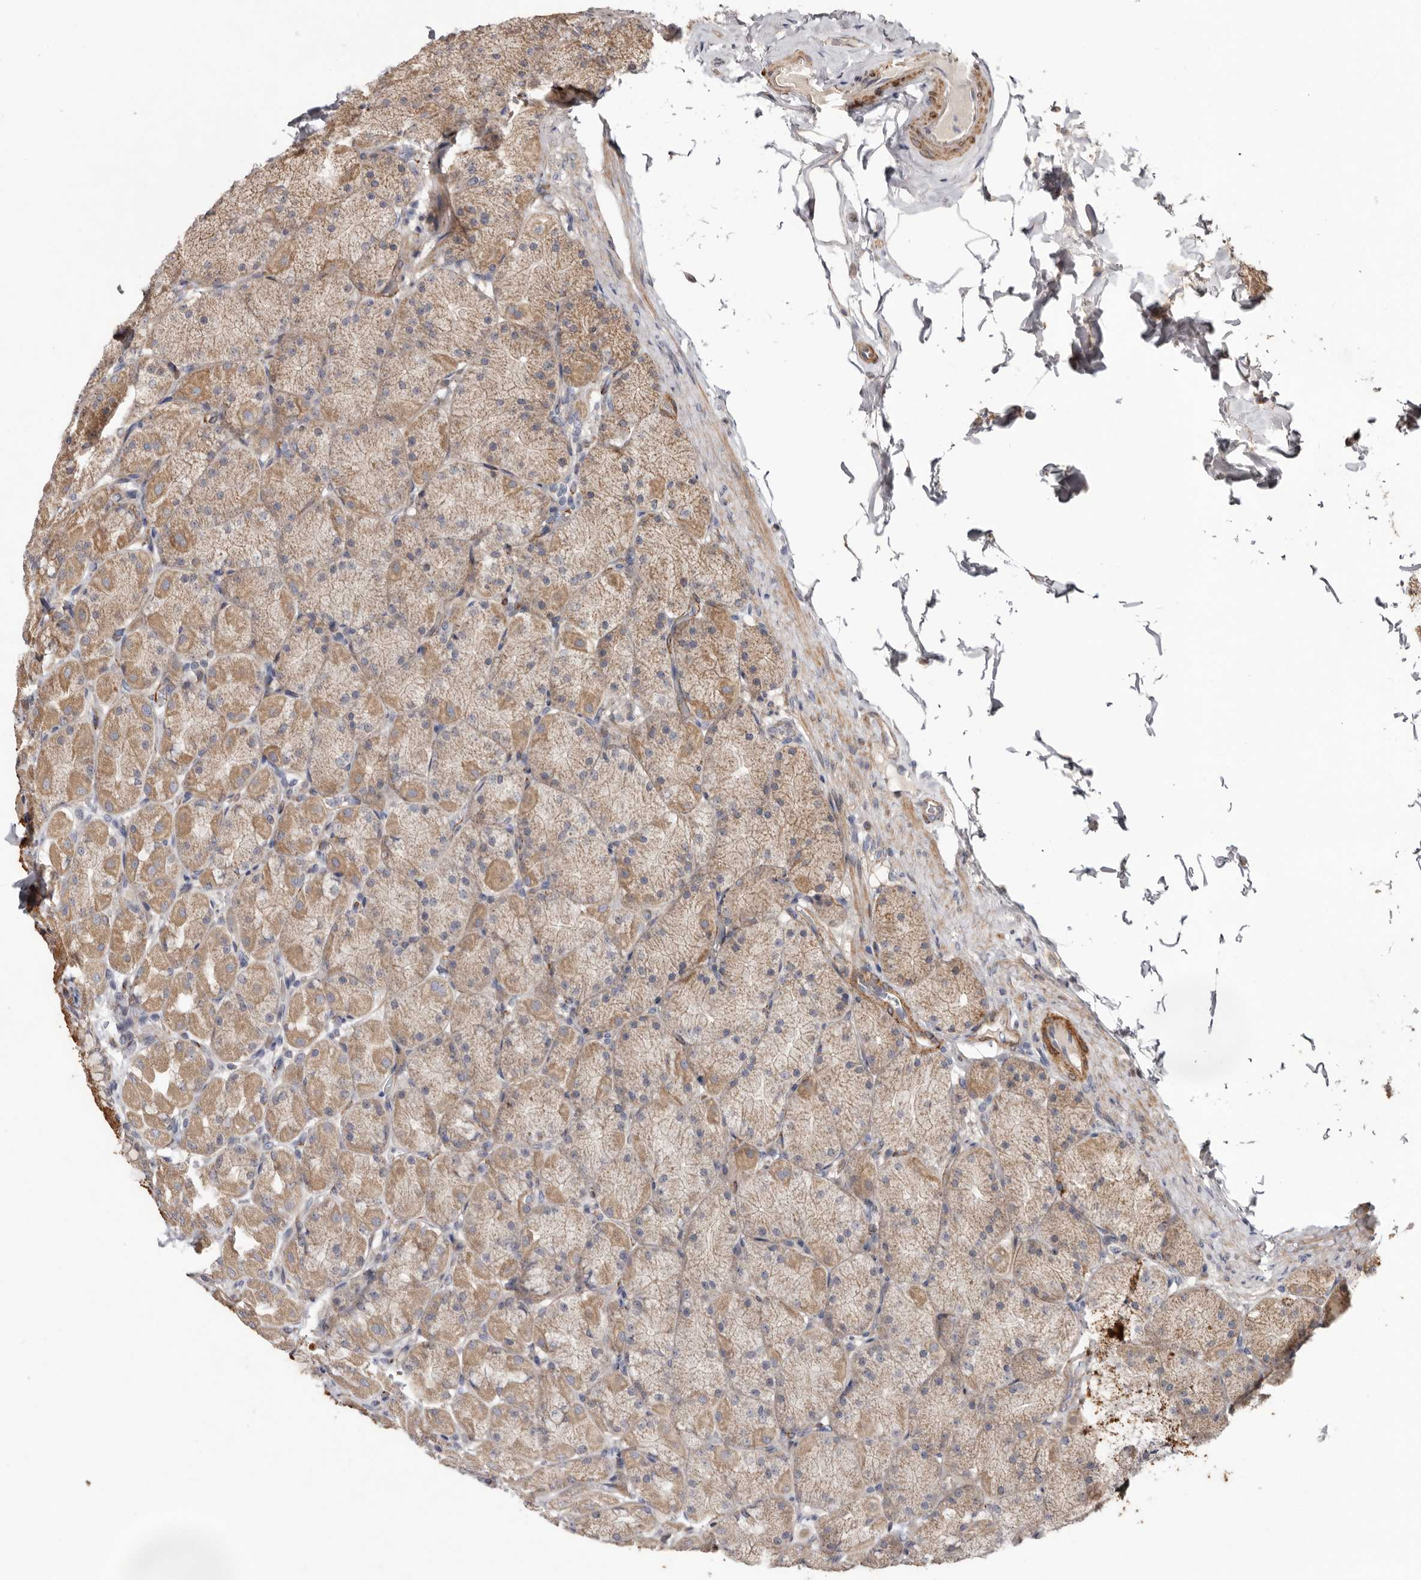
{"staining": {"intensity": "moderate", "quantity": ">75%", "location": "cytoplasmic/membranous"}, "tissue": "stomach", "cell_type": "Glandular cells", "image_type": "normal", "snomed": [{"axis": "morphology", "description": "Normal tissue, NOS"}, {"axis": "topography", "description": "Stomach, upper"}], "caption": "Unremarkable stomach displays moderate cytoplasmic/membranous expression in about >75% of glandular cells The protein of interest is stained brown, and the nuclei are stained in blue (DAB (3,3'-diaminobenzidine) IHC with brightfield microscopy, high magnification)..", "gene": "PROKR1", "patient": {"sex": "female", "age": 56}}